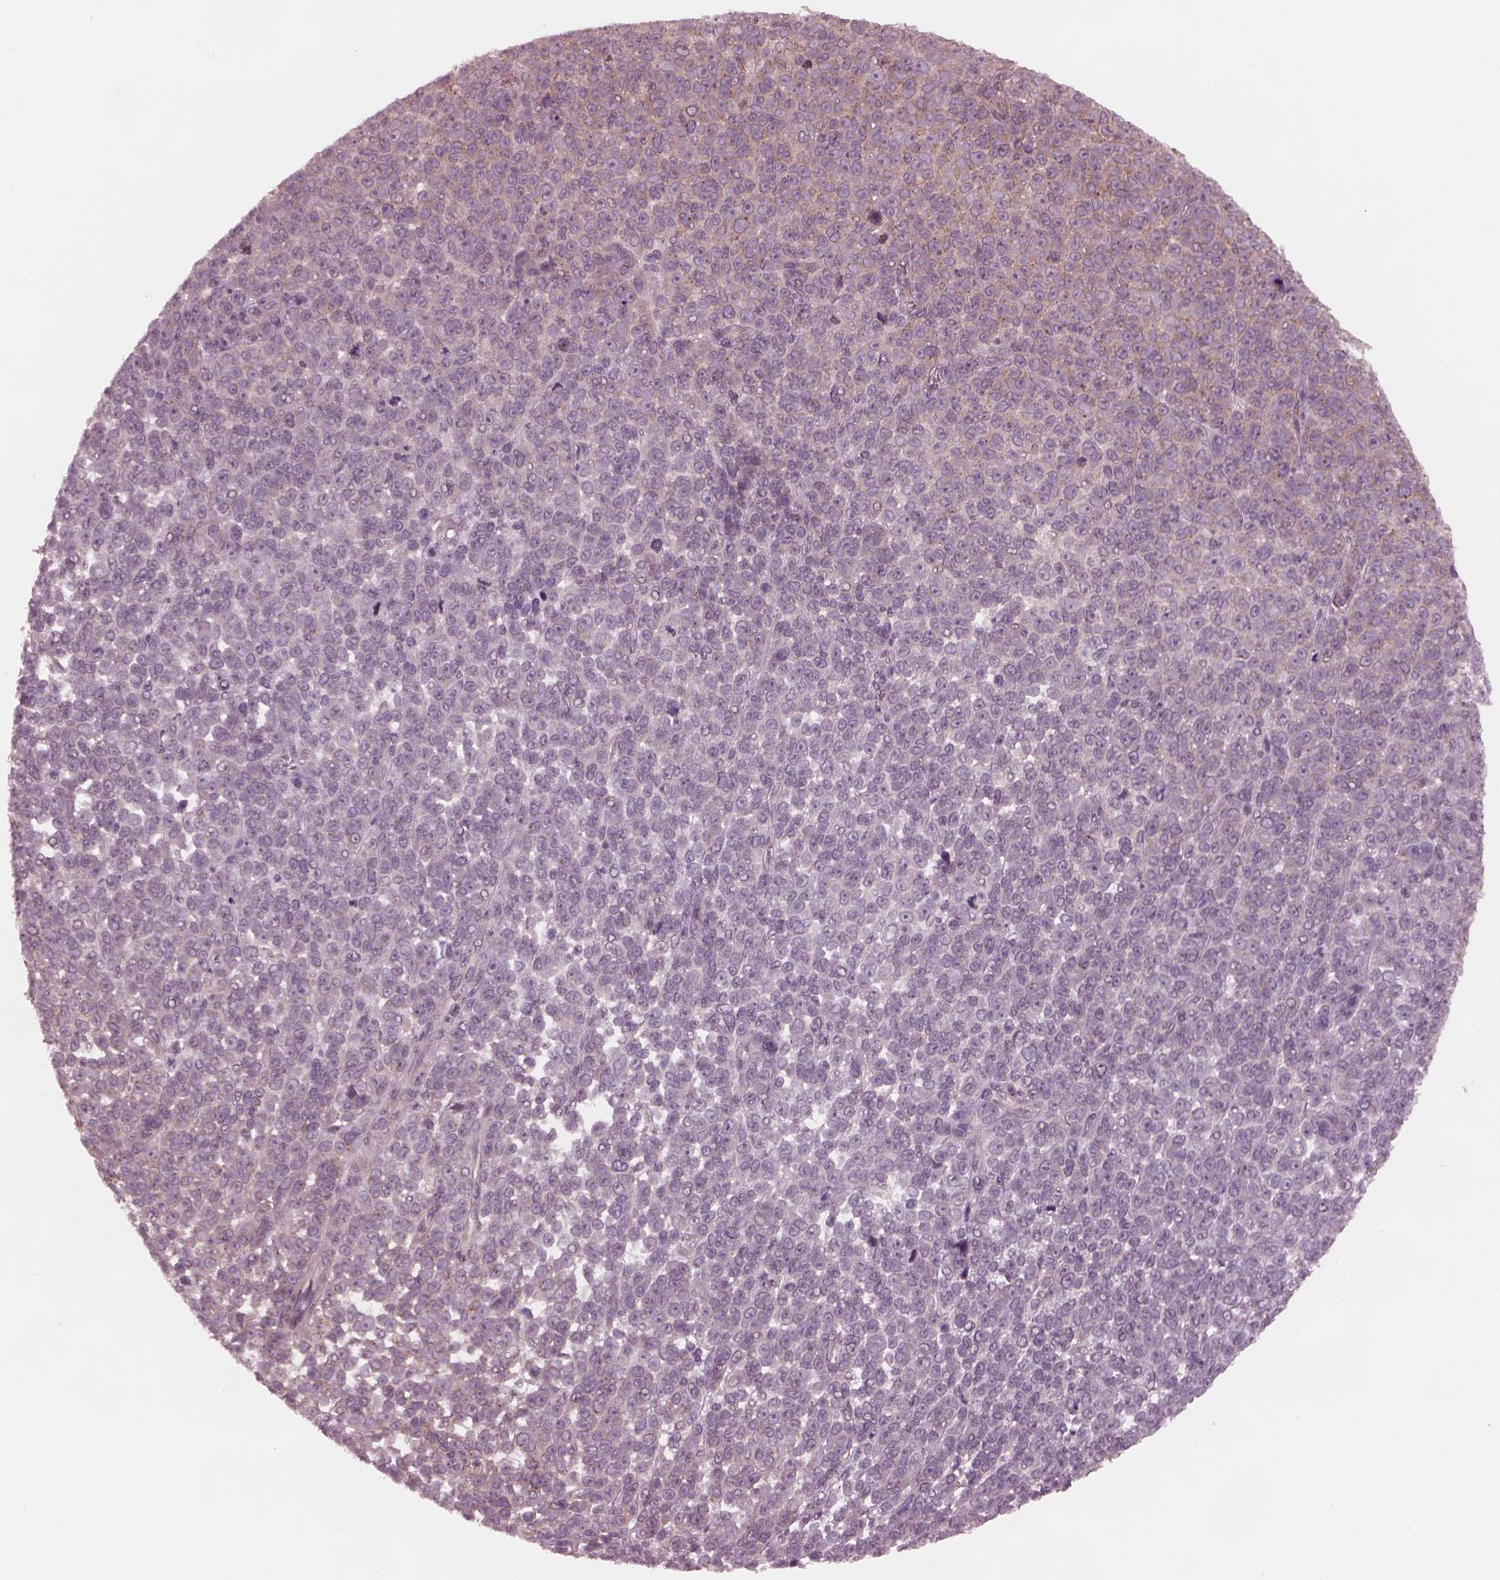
{"staining": {"intensity": "negative", "quantity": "none", "location": "none"}, "tissue": "melanoma", "cell_type": "Tumor cells", "image_type": "cancer", "snomed": [{"axis": "morphology", "description": "Malignant melanoma, NOS"}, {"axis": "topography", "description": "Skin"}], "caption": "Immunohistochemical staining of human melanoma reveals no significant positivity in tumor cells.", "gene": "TUBG1", "patient": {"sex": "female", "age": 95}}